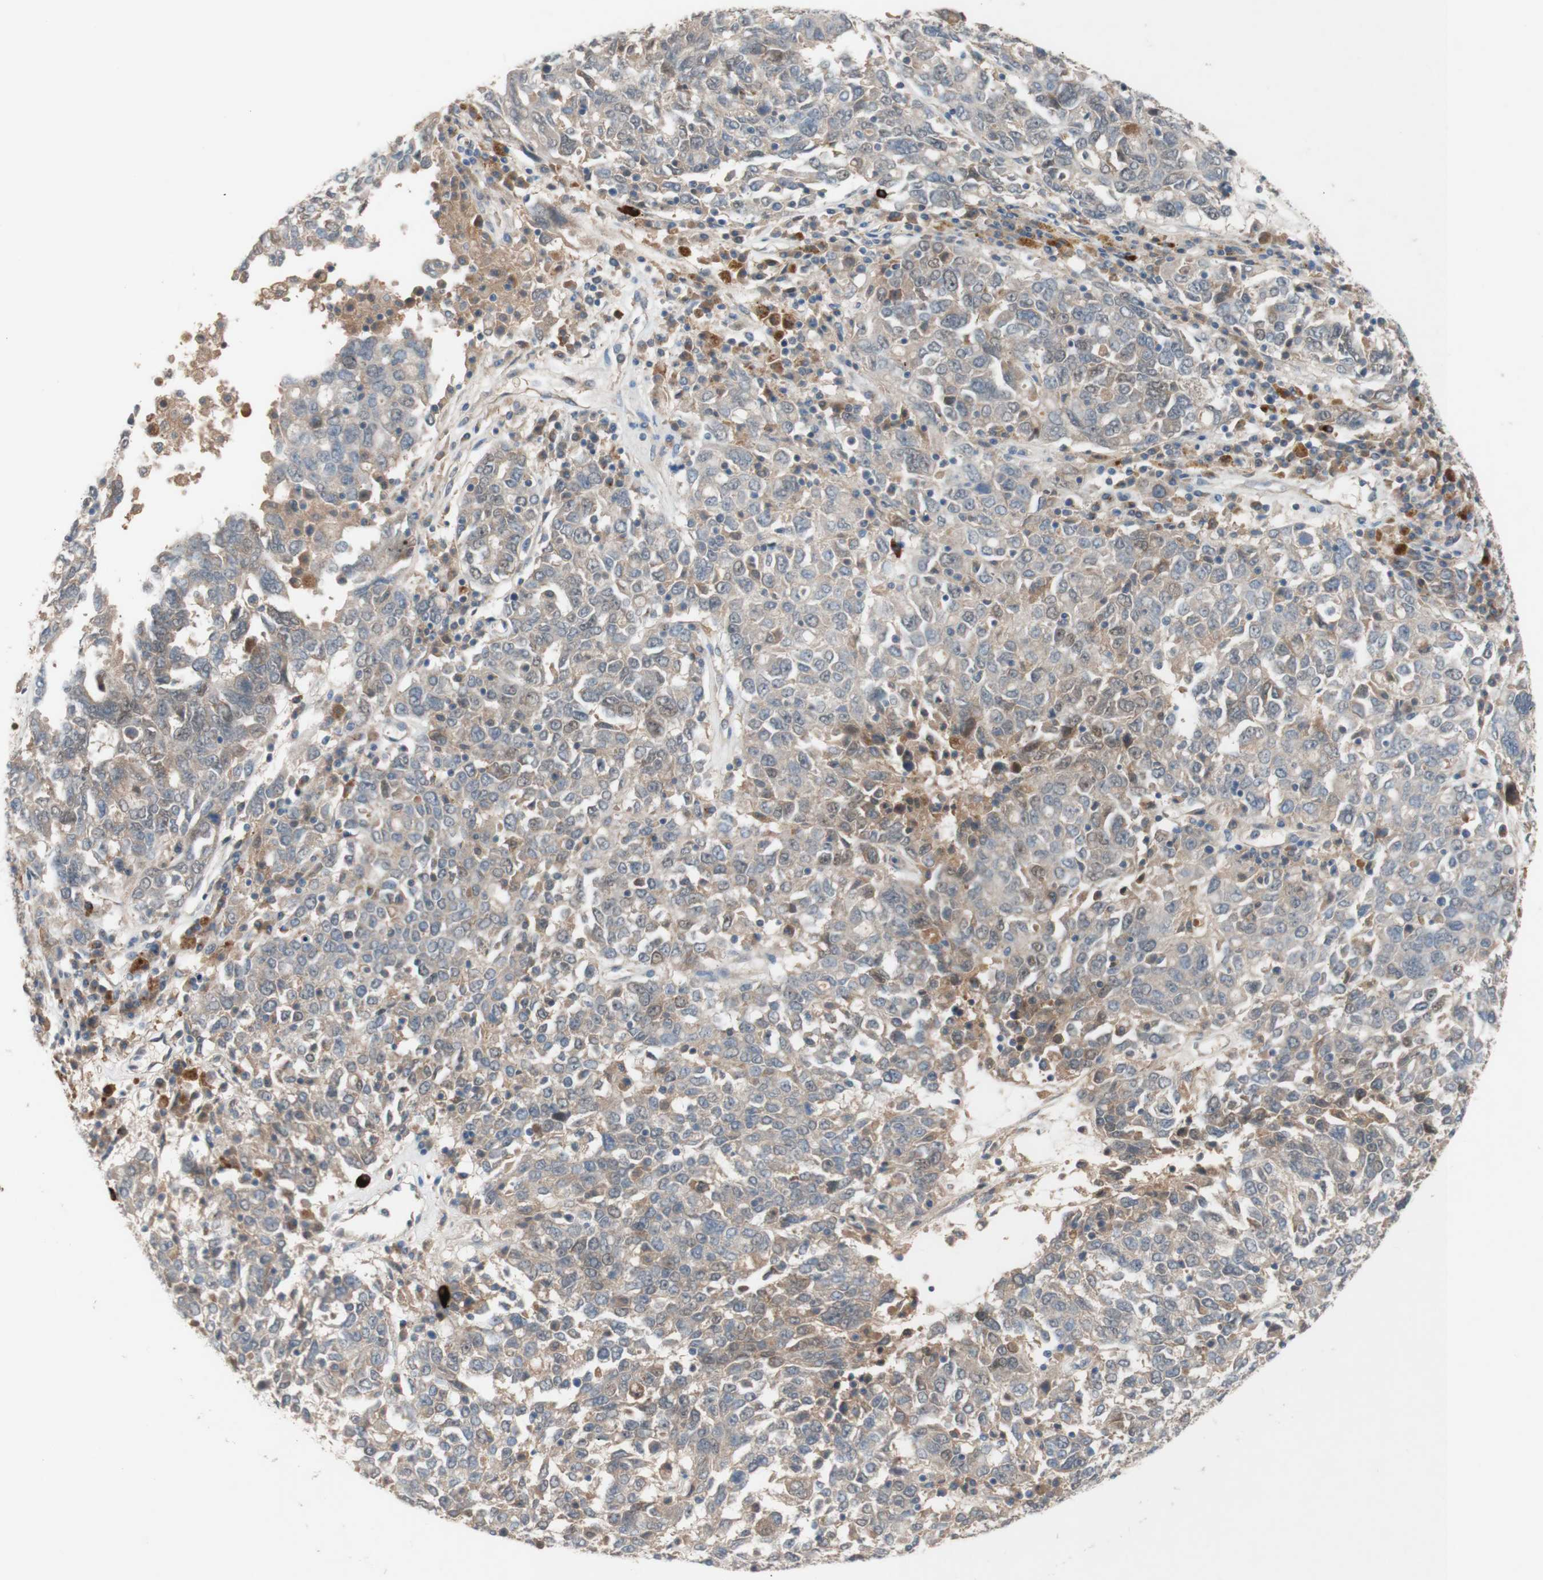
{"staining": {"intensity": "weak", "quantity": "<25%", "location": "cytoplasmic/membranous"}, "tissue": "ovarian cancer", "cell_type": "Tumor cells", "image_type": "cancer", "snomed": [{"axis": "morphology", "description": "Carcinoma, endometroid"}, {"axis": "topography", "description": "Ovary"}], "caption": "Endometroid carcinoma (ovarian) stained for a protein using IHC reveals no positivity tumor cells.", "gene": "PEX2", "patient": {"sex": "female", "age": 62}}